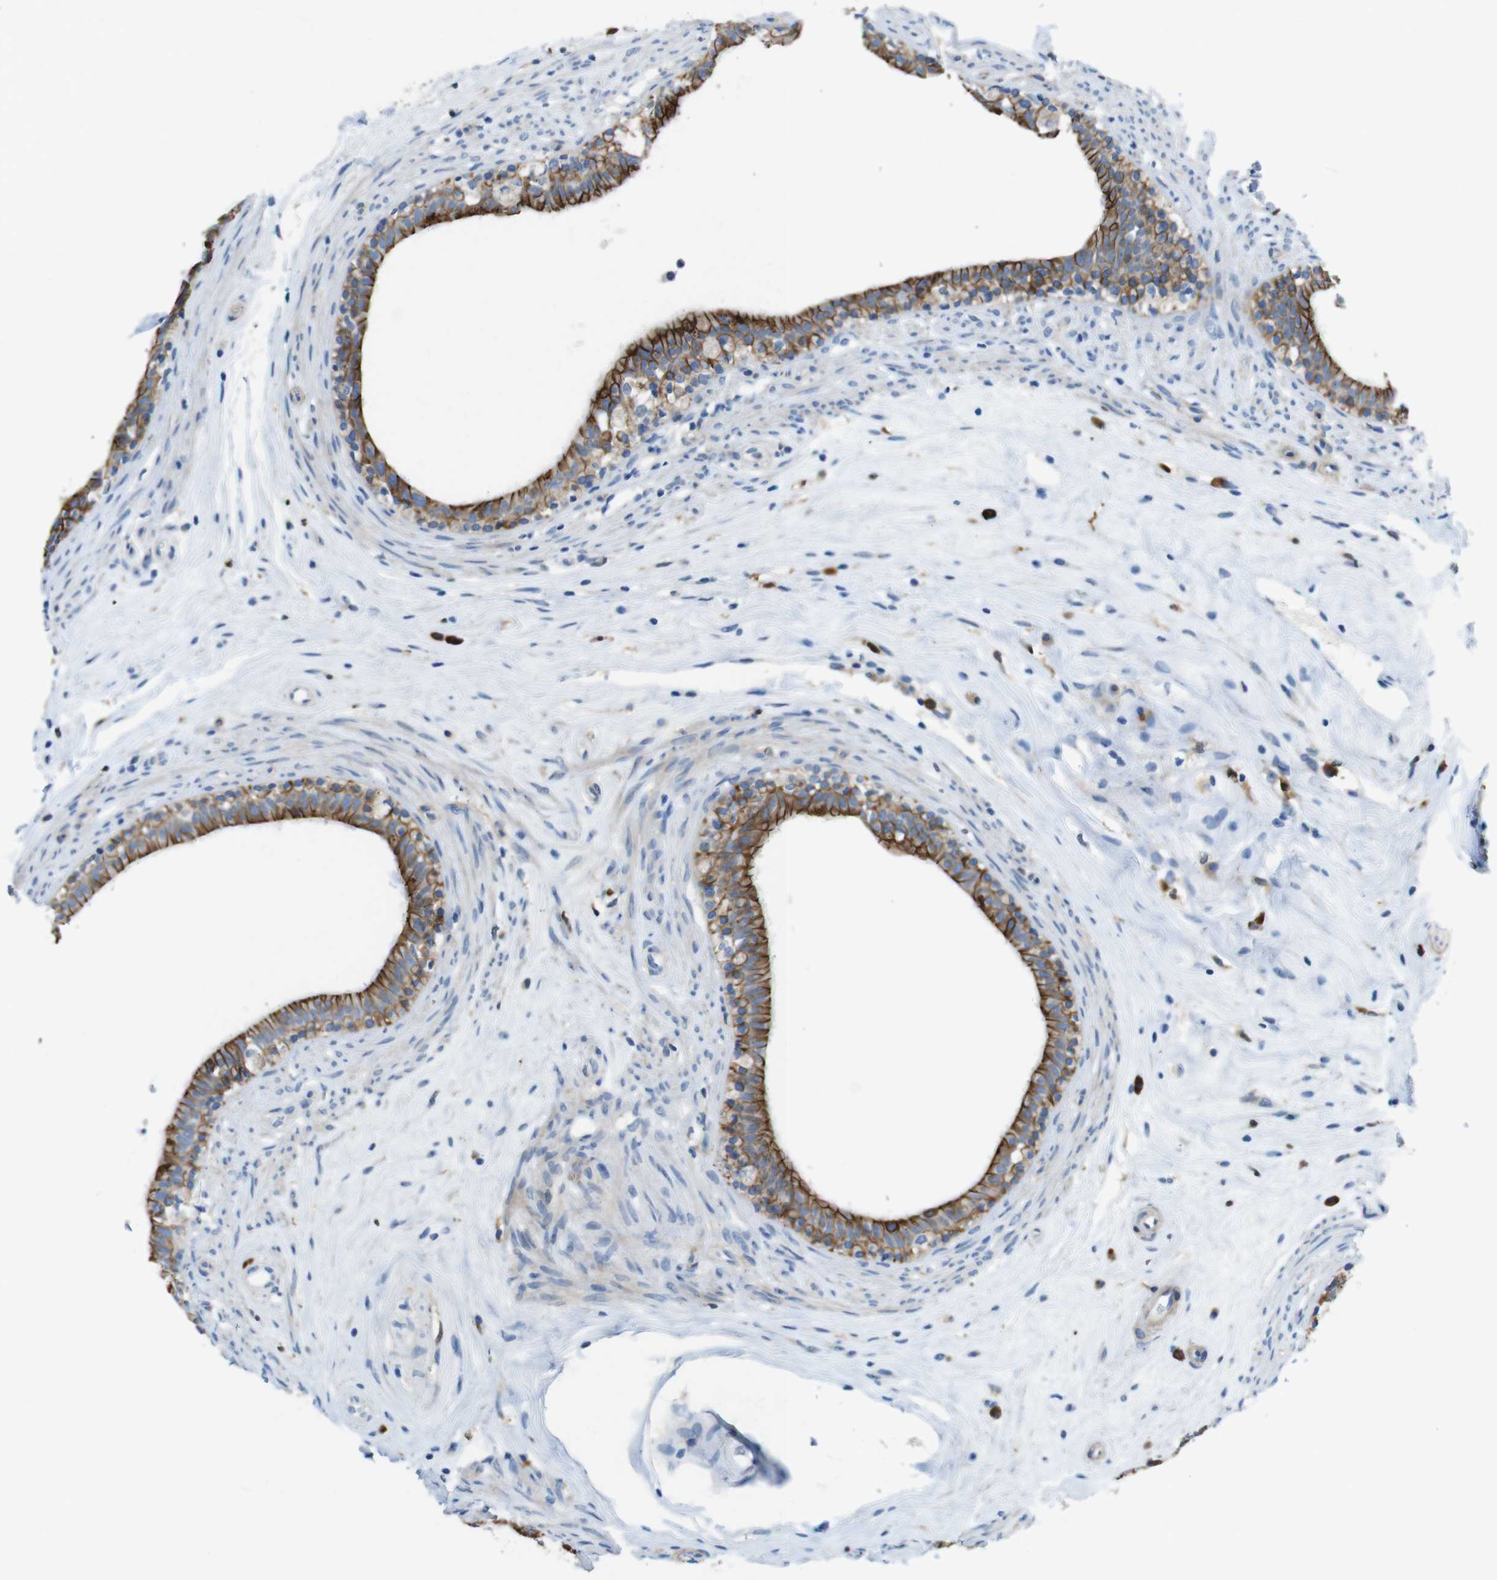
{"staining": {"intensity": "strong", "quantity": ">75%", "location": "cytoplasmic/membranous"}, "tissue": "epididymis", "cell_type": "Glandular cells", "image_type": "normal", "snomed": [{"axis": "morphology", "description": "Normal tissue, NOS"}, {"axis": "morphology", "description": "Inflammation, NOS"}, {"axis": "topography", "description": "Epididymis"}], "caption": "IHC image of normal epididymis stained for a protein (brown), which demonstrates high levels of strong cytoplasmic/membranous expression in approximately >75% of glandular cells.", "gene": "CLMN", "patient": {"sex": "male", "age": 84}}